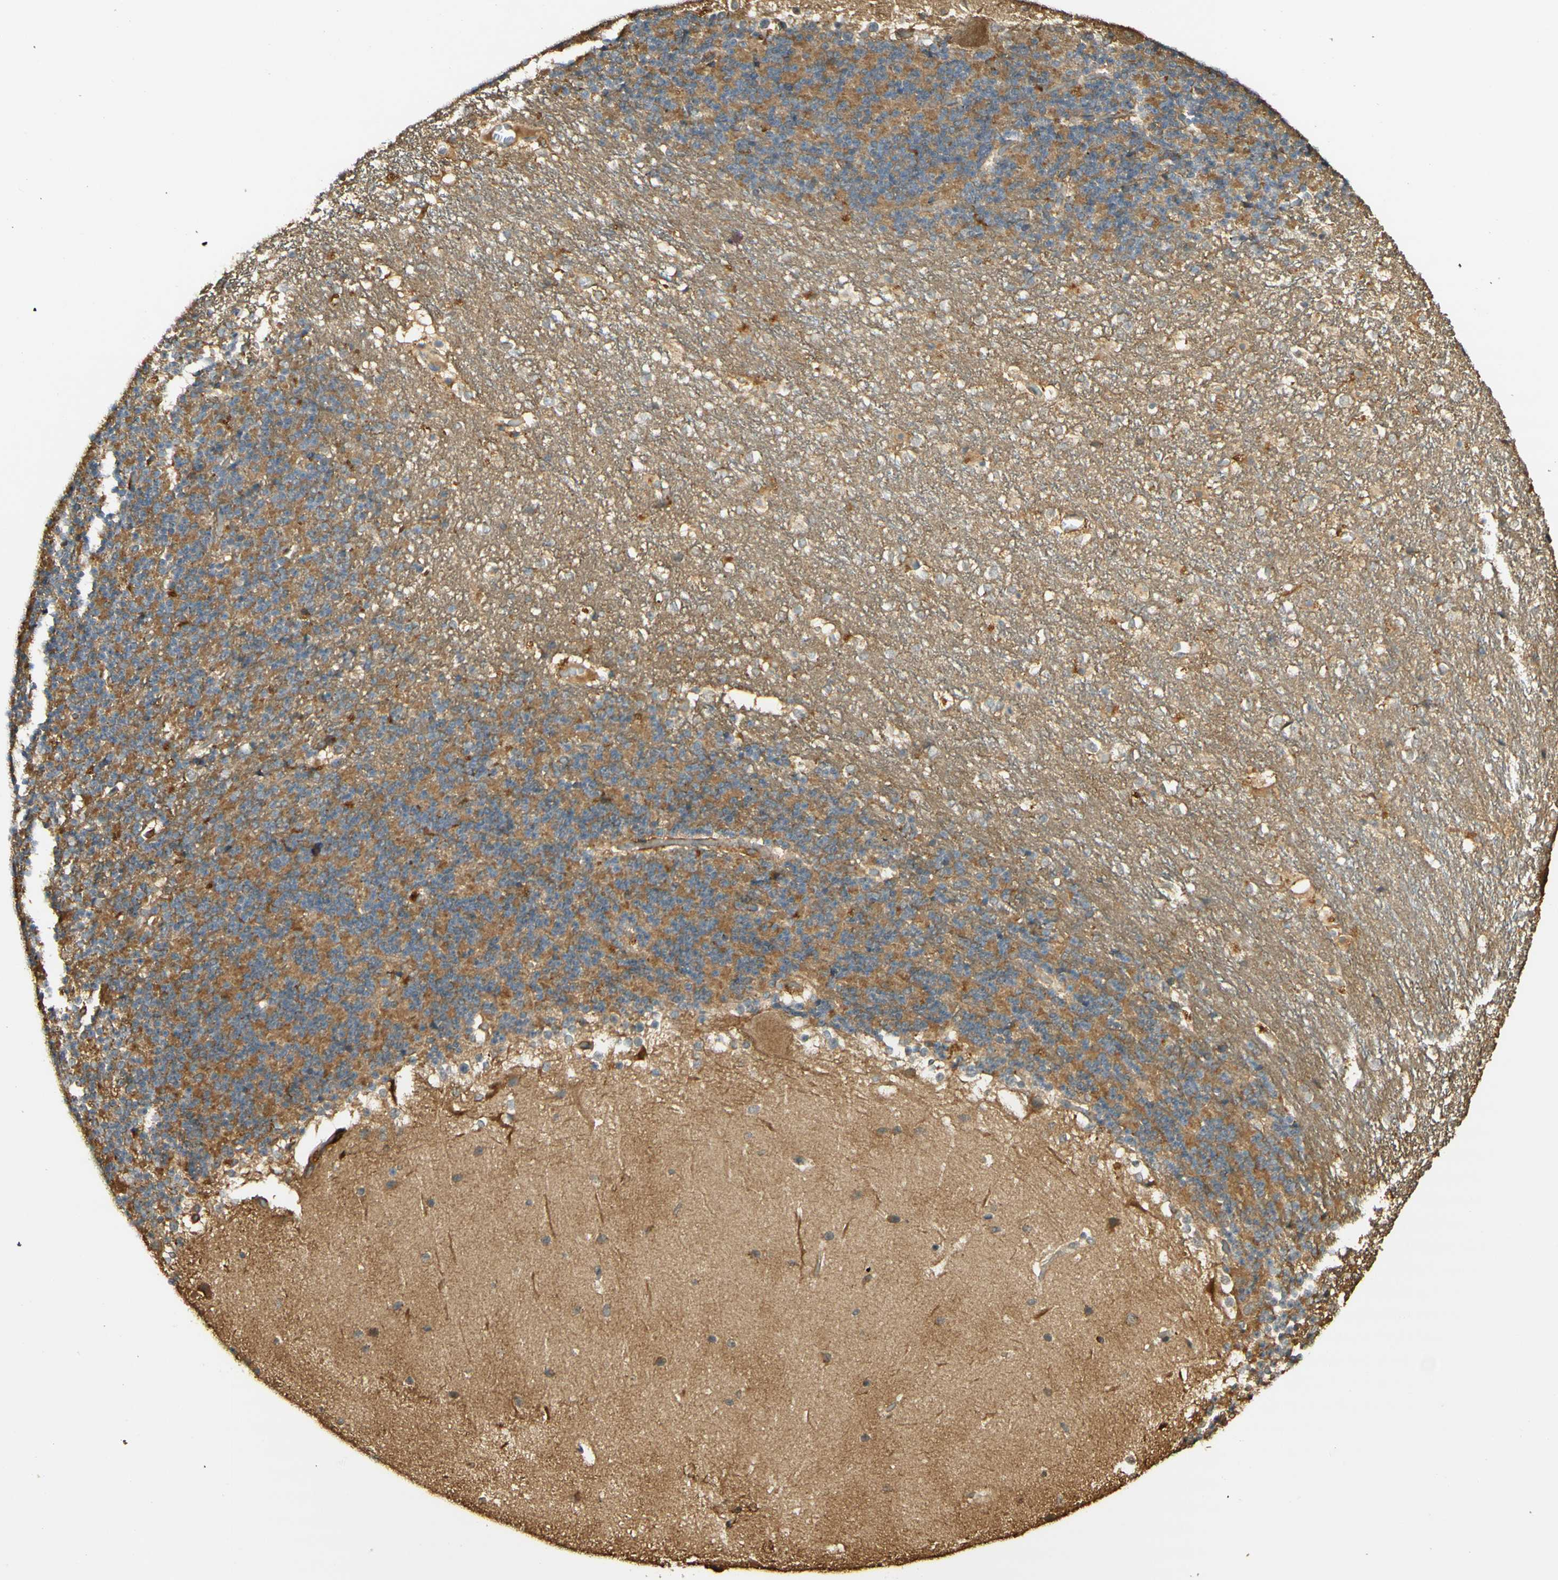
{"staining": {"intensity": "moderate", "quantity": "<25%", "location": "cytoplasmic/membranous"}, "tissue": "cerebellum", "cell_type": "Cells in granular layer", "image_type": "normal", "snomed": [{"axis": "morphology", "description": "Normal tissue, NOS"}, {"axis": "topography", "description": "Cerebellum"}], "caption": "Moderate cytoplasmic/membranous protein staining is identified in approximately <25% of cells in granular layer in cerebellum. The protein is shown in brown color, while the nuclei are stained blue.", "gene": "AGER", "patient": {"sex": "female", "age": 19}}